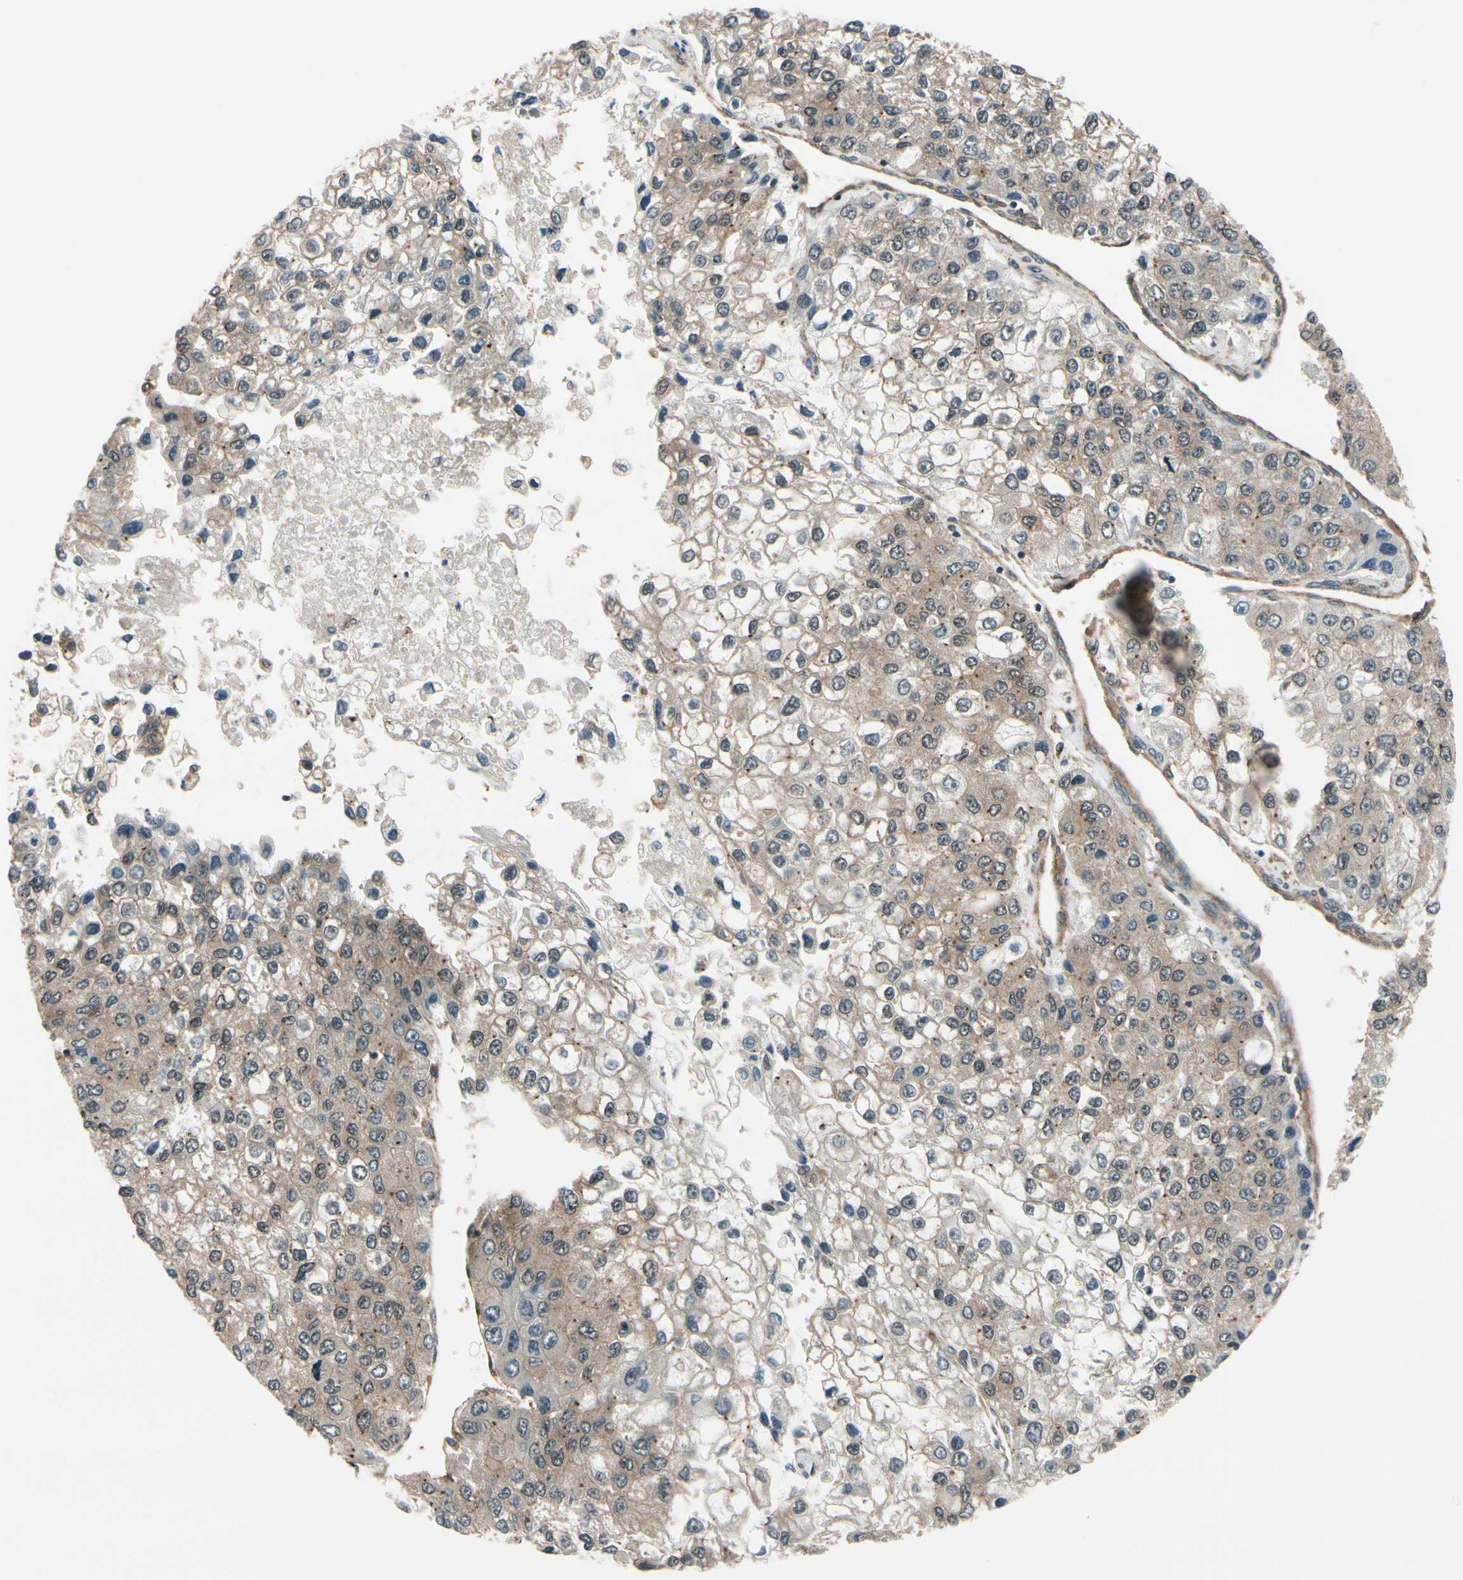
{"staining": {"intensity": "weak", "quantity": "25%-75%", "location": "cytoplasmic/membranous,nuclear"}, "tissue": "liver cancer", "cell_type": "Tumor cells", "image_type": "cancer", "snomed": [{"axis": "morphology", "description": "Carcinoma, Hepatocellular, NOS"}, {"axis": "topography", "description": "Liver"}], "caption": "Weak cytoplasmic/membranous and nuclear staining for a protein is identified in about 25%-75% of tumor cells of liver cancer (hepatocellular carcinoma) using immunohistochemistry.", "gene": "EPS15", "patient": {"sex": "female", "age": 66}}